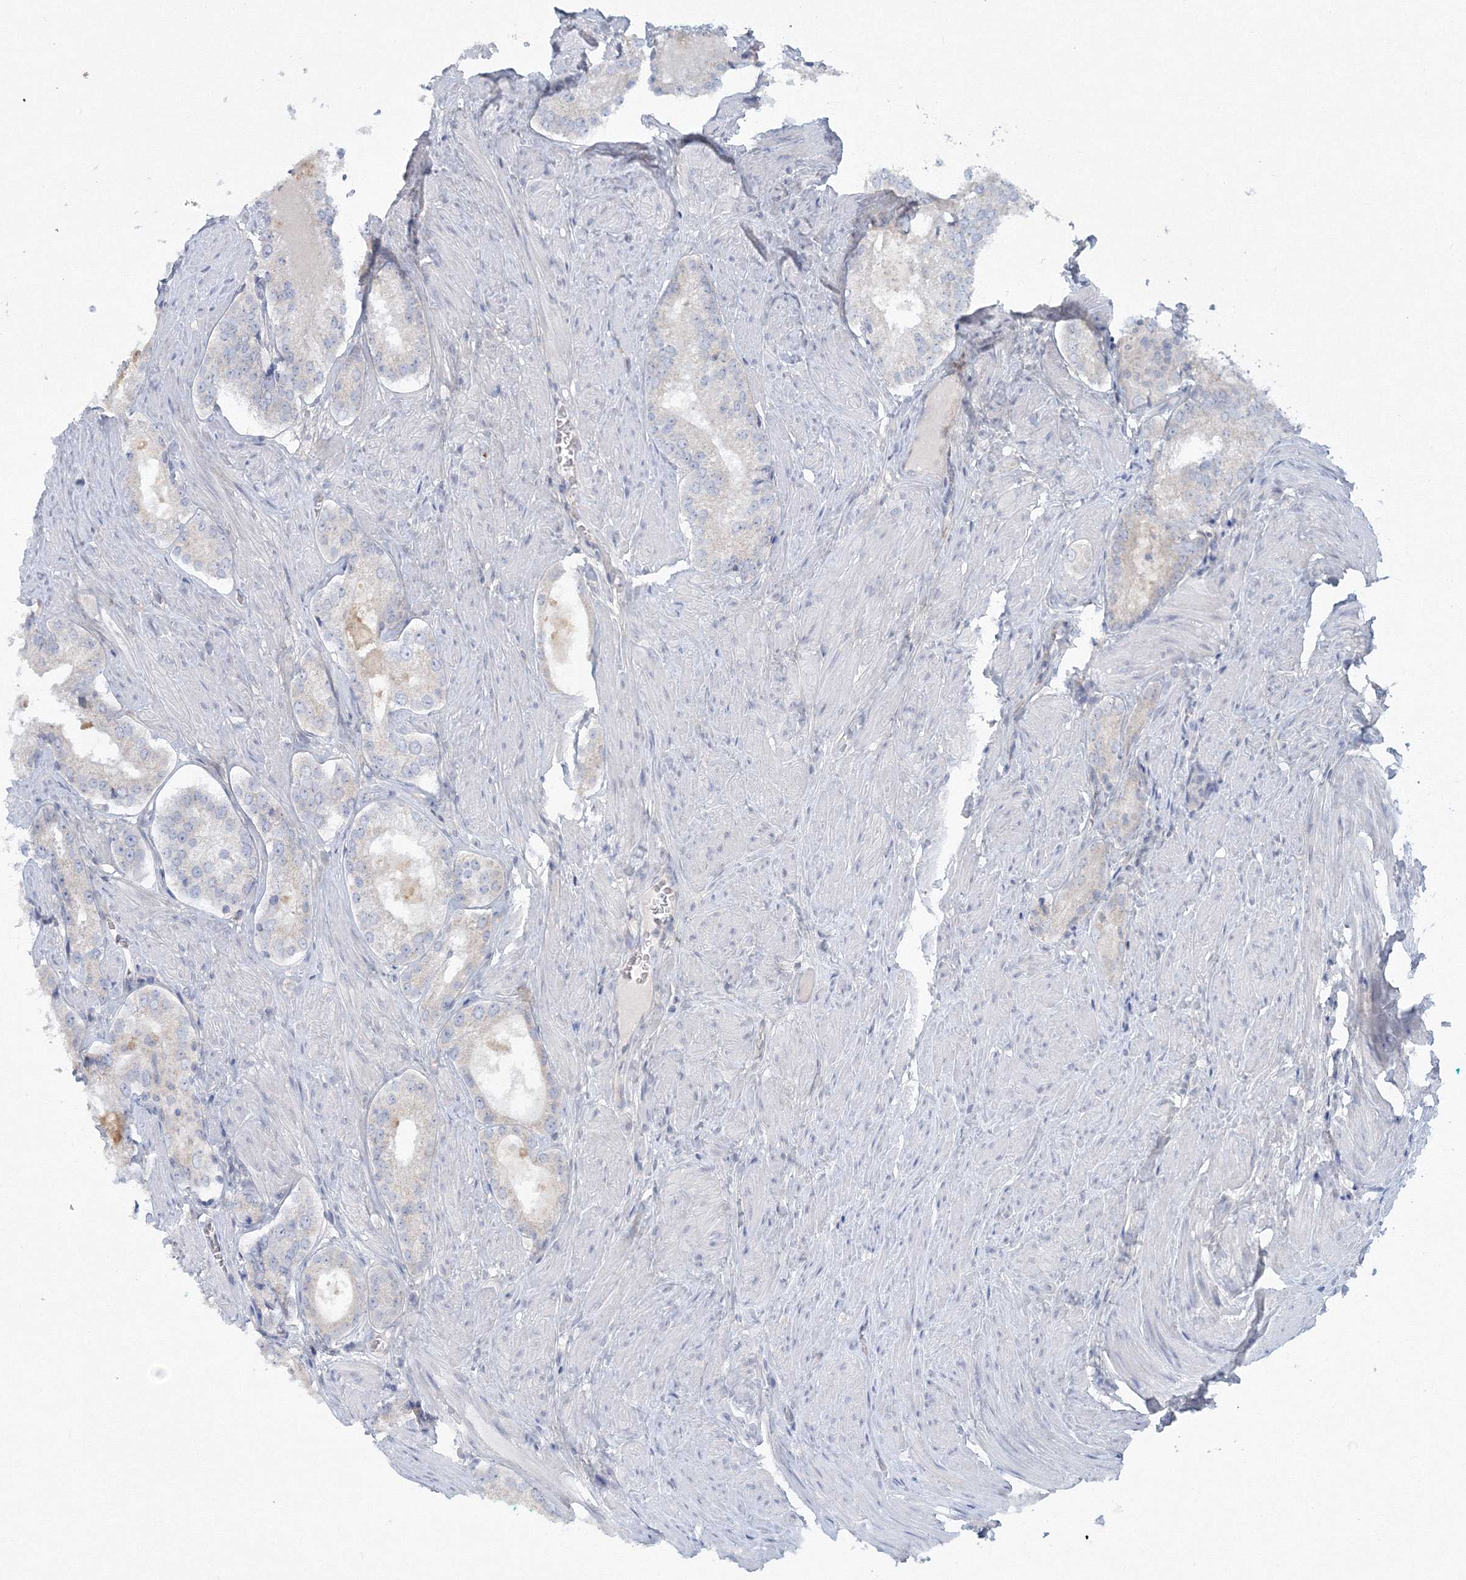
{"staining": {"intensity": "negative", "quantity": "none", "location": "none"}, "tissue": "prostate cancer", "cell_type": "Tumor cells", "image_type": "cancer", "snomed": [{"axis": "morphology", "description": "Adenocarcinoma, Low grade"}, {"axis": "topography", "description": "Prostate"}], "caption": "High magnification brightfield microscopy of low-grade adenocarcinoma (prostate) stained with DAB (3,3'-diaminobenzidine) (brown) and counterstained with hematoxylin (blue): tumor cells show no significant expression. Nuclei are stained in blue.", "gene": "WDR49", "patient": {"sex": "male", "age": 54}}